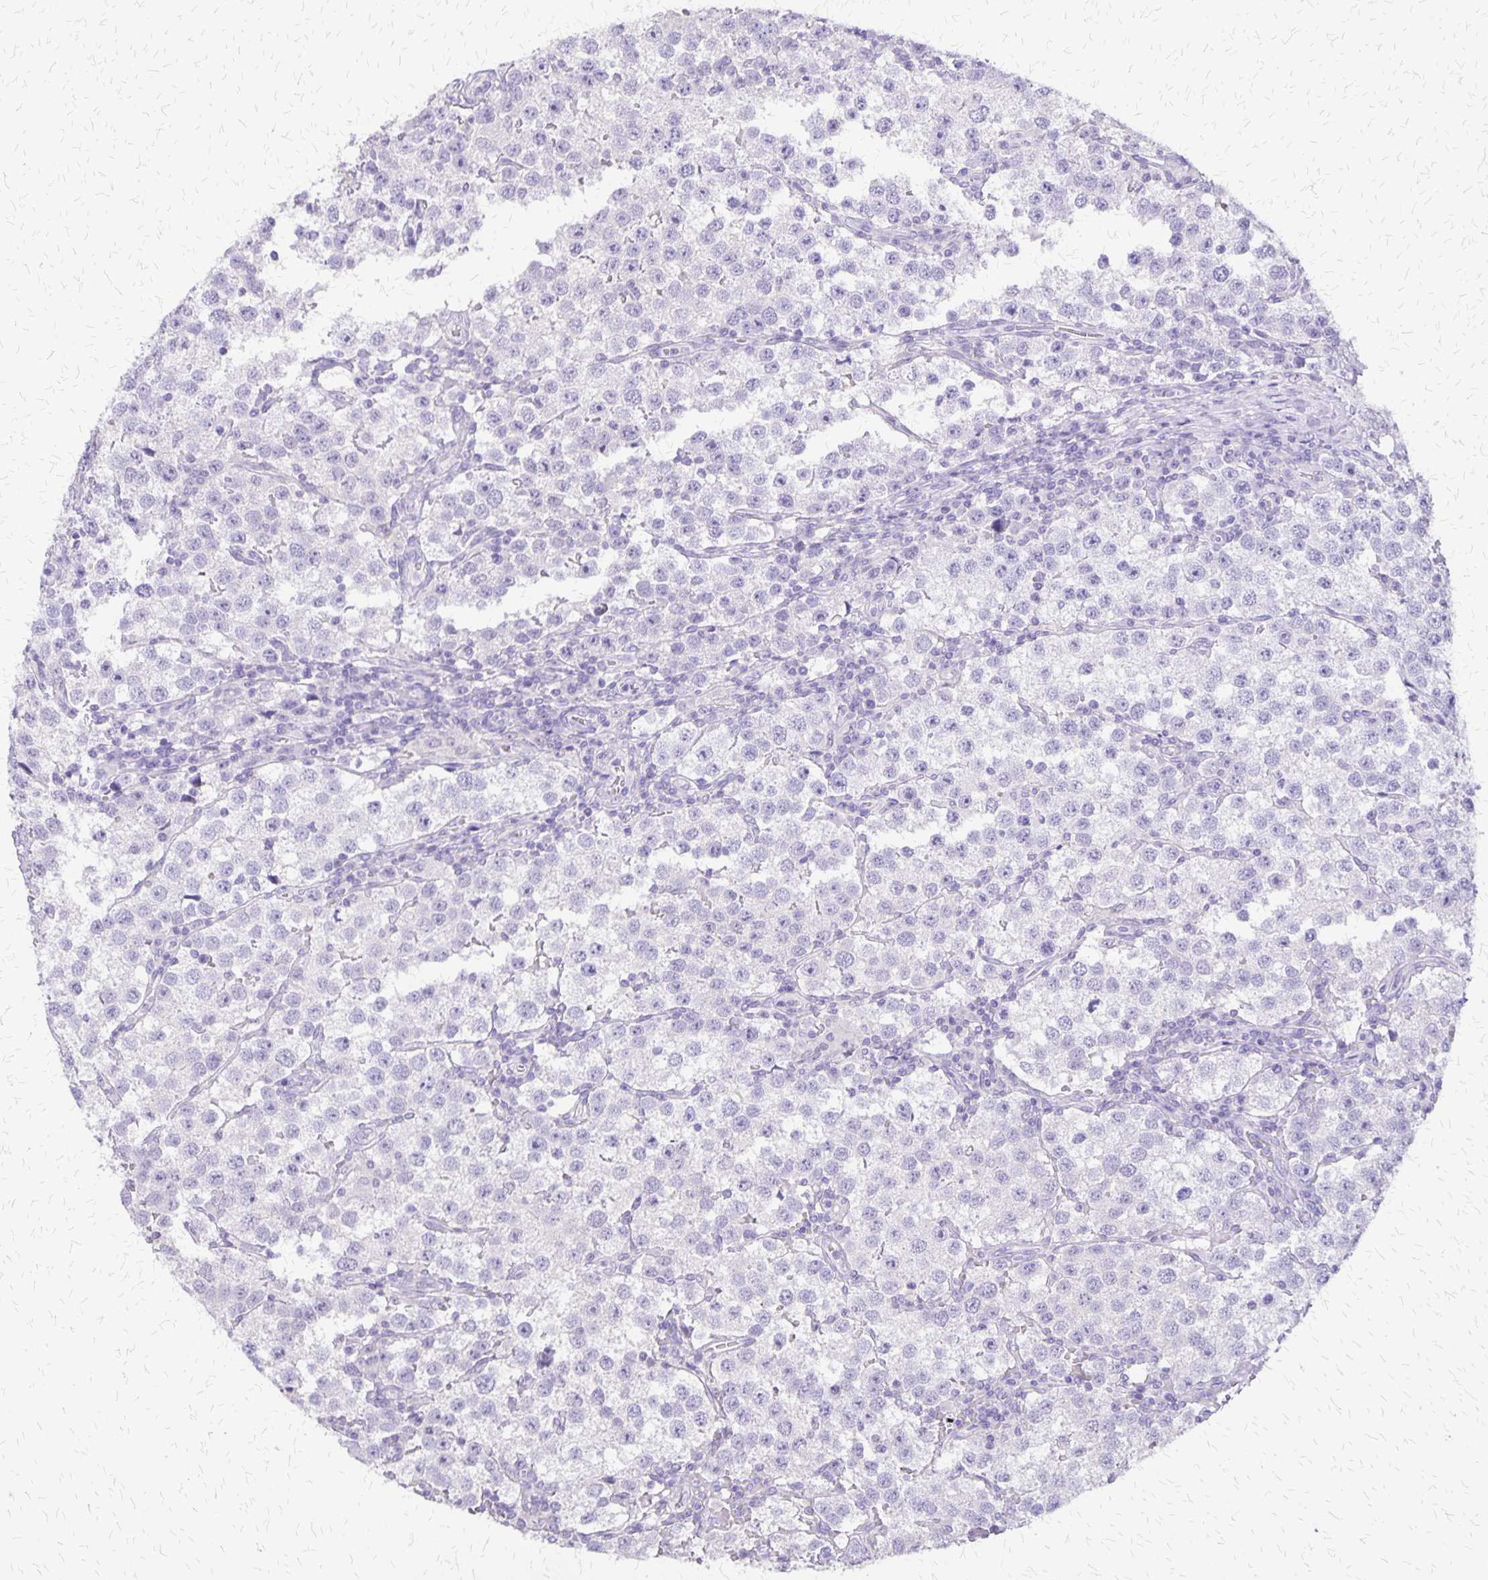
{"staining": {"intensity": "negative", "quantity": "none", "location": "none"}, "tissue": "testis cancer", "cell_type": "Tumor cells", "image_type": "cancer", "snomed": [{"axis": "morphology", "description": "Seminoma, NOS"}, {"axis": "topography", "description": "Testis"}], "caption": "Immunohistochemical staining of testis seminoma displays no significant positivity in tumor cells.", "gene": "SI", "patient": {"sex": "male", "age": 37}}